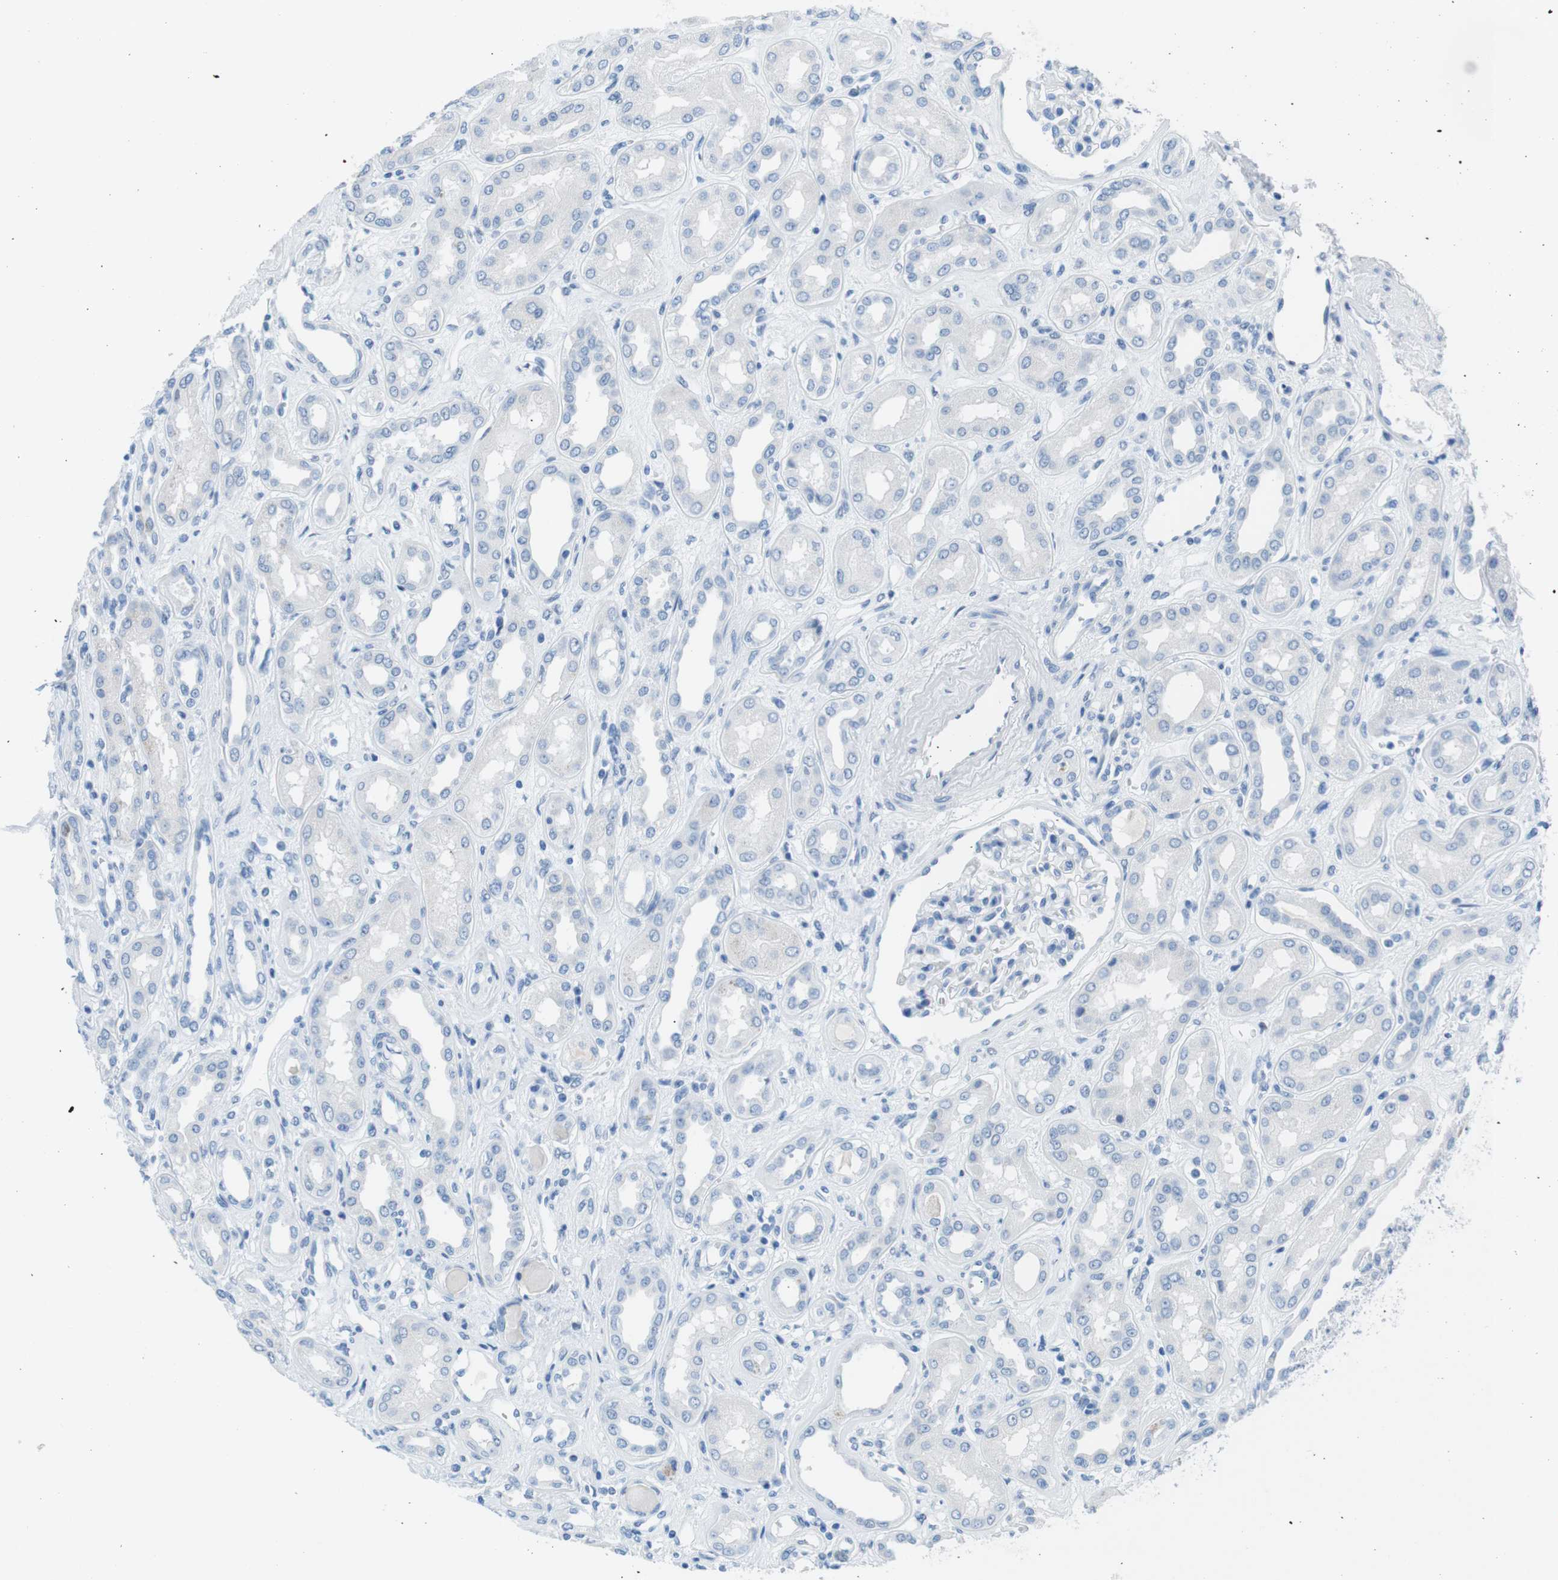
{"staining": {"intensity": "negative", "quantity": "none", "location": "none"}, "tissue": "kidney", "cell_type": "Cells in glomeruli", "image_type": "normal", "snomed": [{"axis": "morphology", "description": "Normal tissue, NOS"}, {"axis": "topography", "description": "Kidney"}], "caption": "This histopathology image is of benign kidney stained with immunohistochemistry (IHC) to label a protein in brown with the nuclei are counter-stained blue. There is no staining in cells in glomeruli.", "gene": "MUC2", "patient": {"sex": "male", "age": 59}}